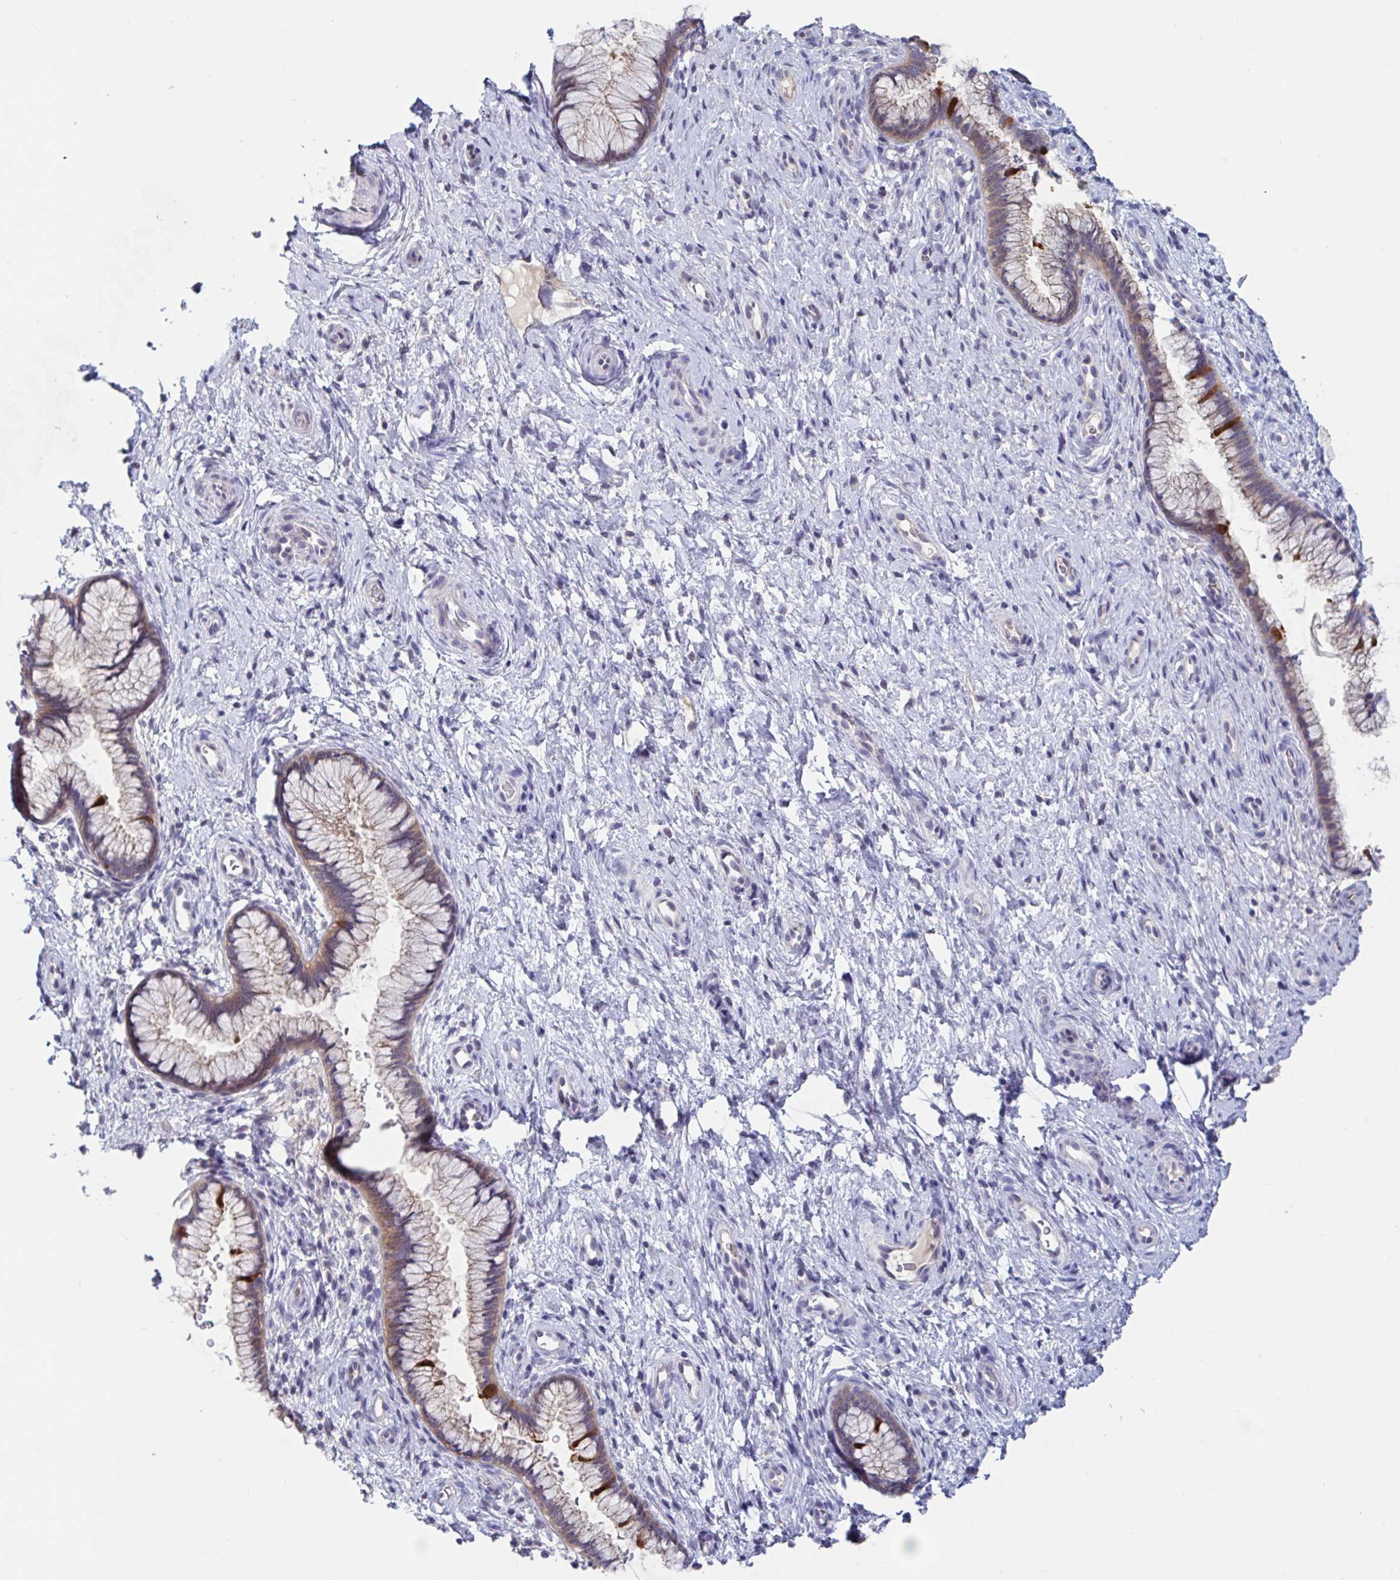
{"staining": {"intensity": "moderate", "quantity": "25%-75%", "location": "cytoplasmic/membranous"}, "tissue": "cervix", "cell_type": "Glandular cells", "image_type": "normal", "snomed": [{"axis": "morphology", "description": "Normal tissue, NOS"}, {"axis": "topography", "description": "Cervix"}], "caption": "The histopathology image reveals immunohistochemical staining of unremarkable cervix. There is moderate cytoplasmic/membranous staining is seen in approximately 25%-75% of glandular cells. (DAB IHC with brightfield microscopy, high magnification).", "gene": "UNKL", "patient": {"sex": "female", "age": 34}}